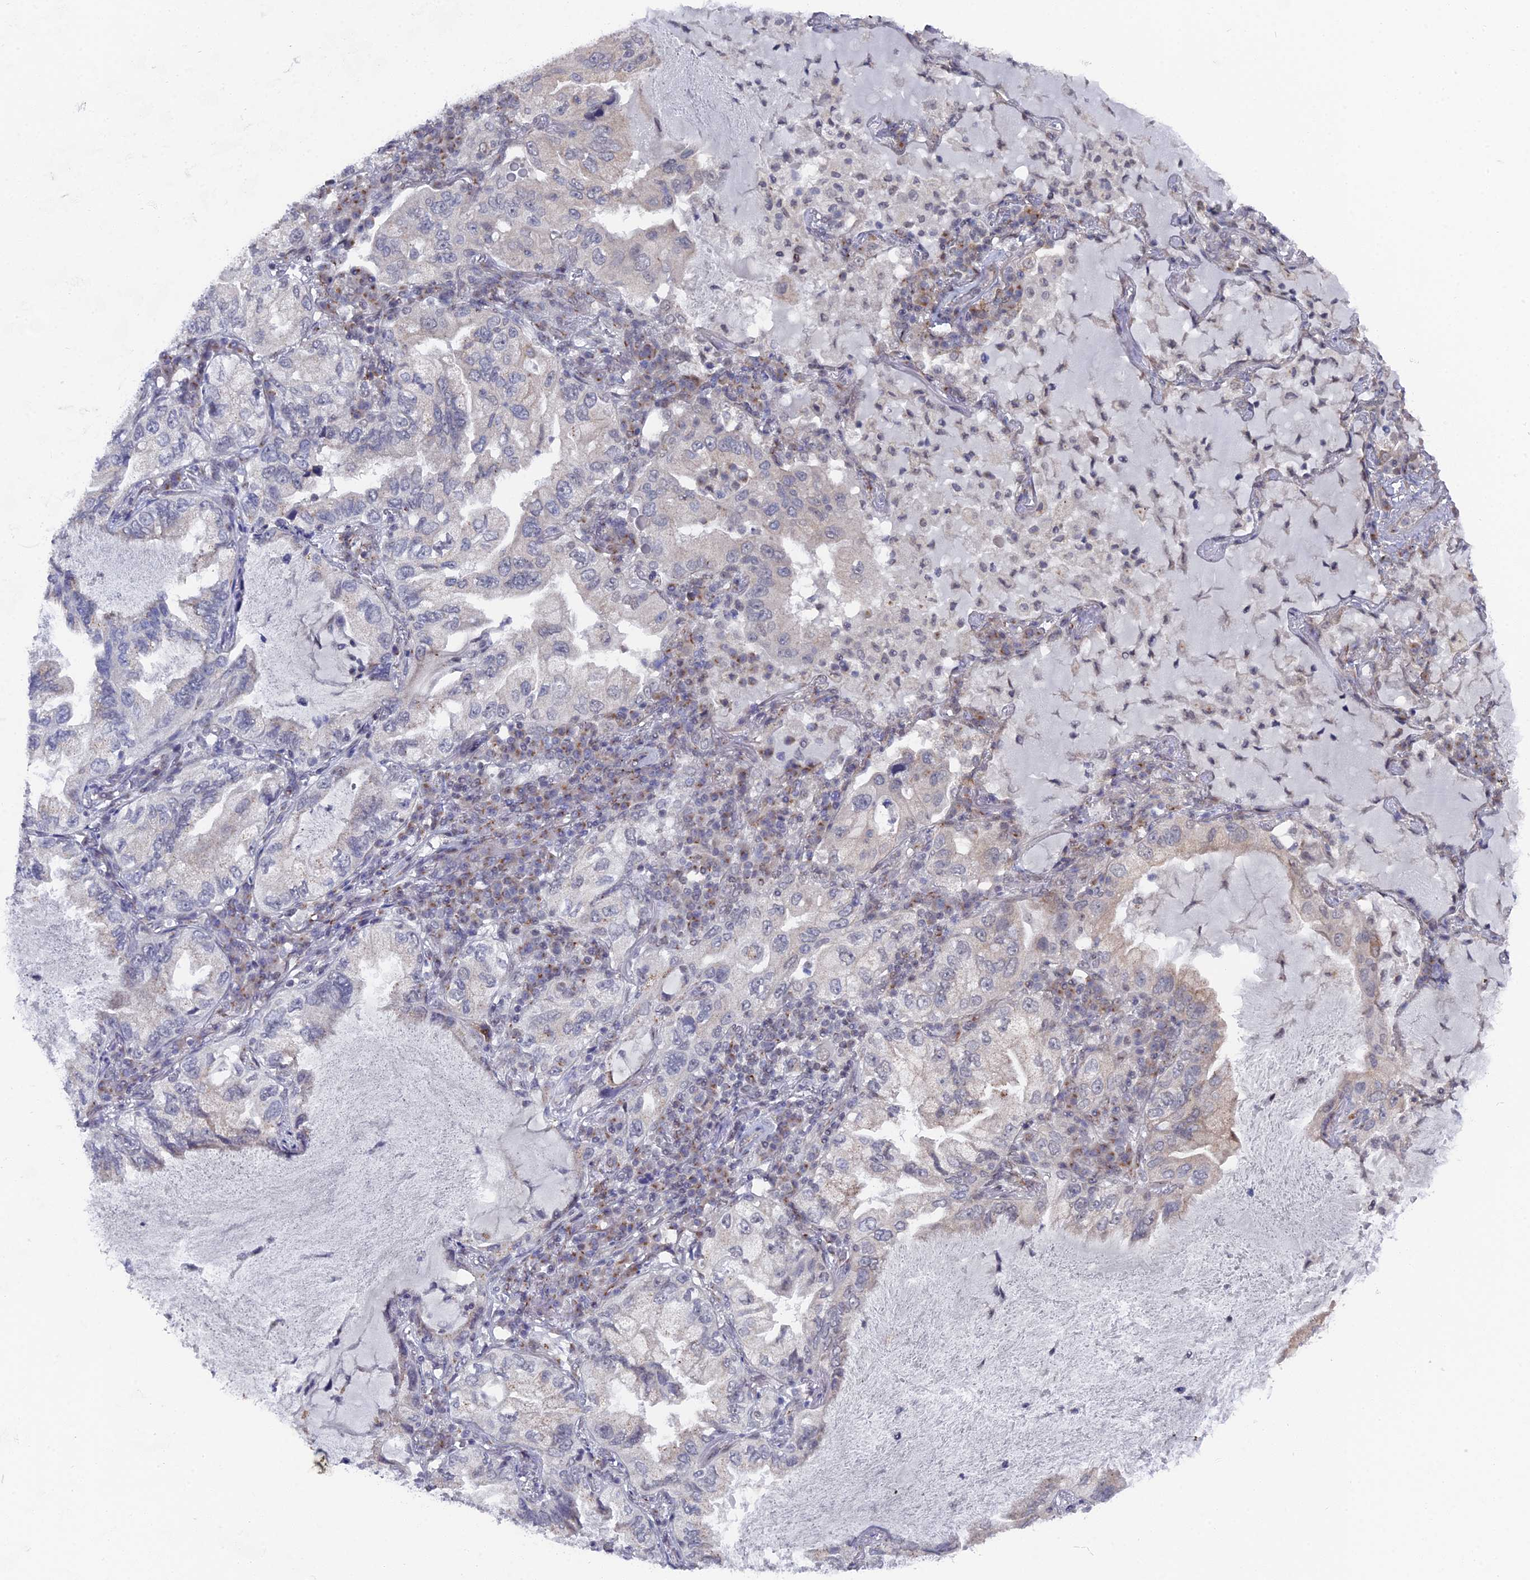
{"staining": {"intensity": "weak", "quantity": "<25%", "location": "cytoplasmic/membranous"}, "tissue": "lung cancer", "cell_type": "Tumor cells", "image_type": "cancer", "snomed": [{"axis": "morphology", "description": "Adenocarcinoma, NOS"}, {"axis": "topography", "description": "Lung"}], "caption": "Lung cancer was stained to show a protein in brown. There is no significant expression in tumor cells.", "gene": "FHIP2A", "patient": {"sex": "female", "age": 69}}